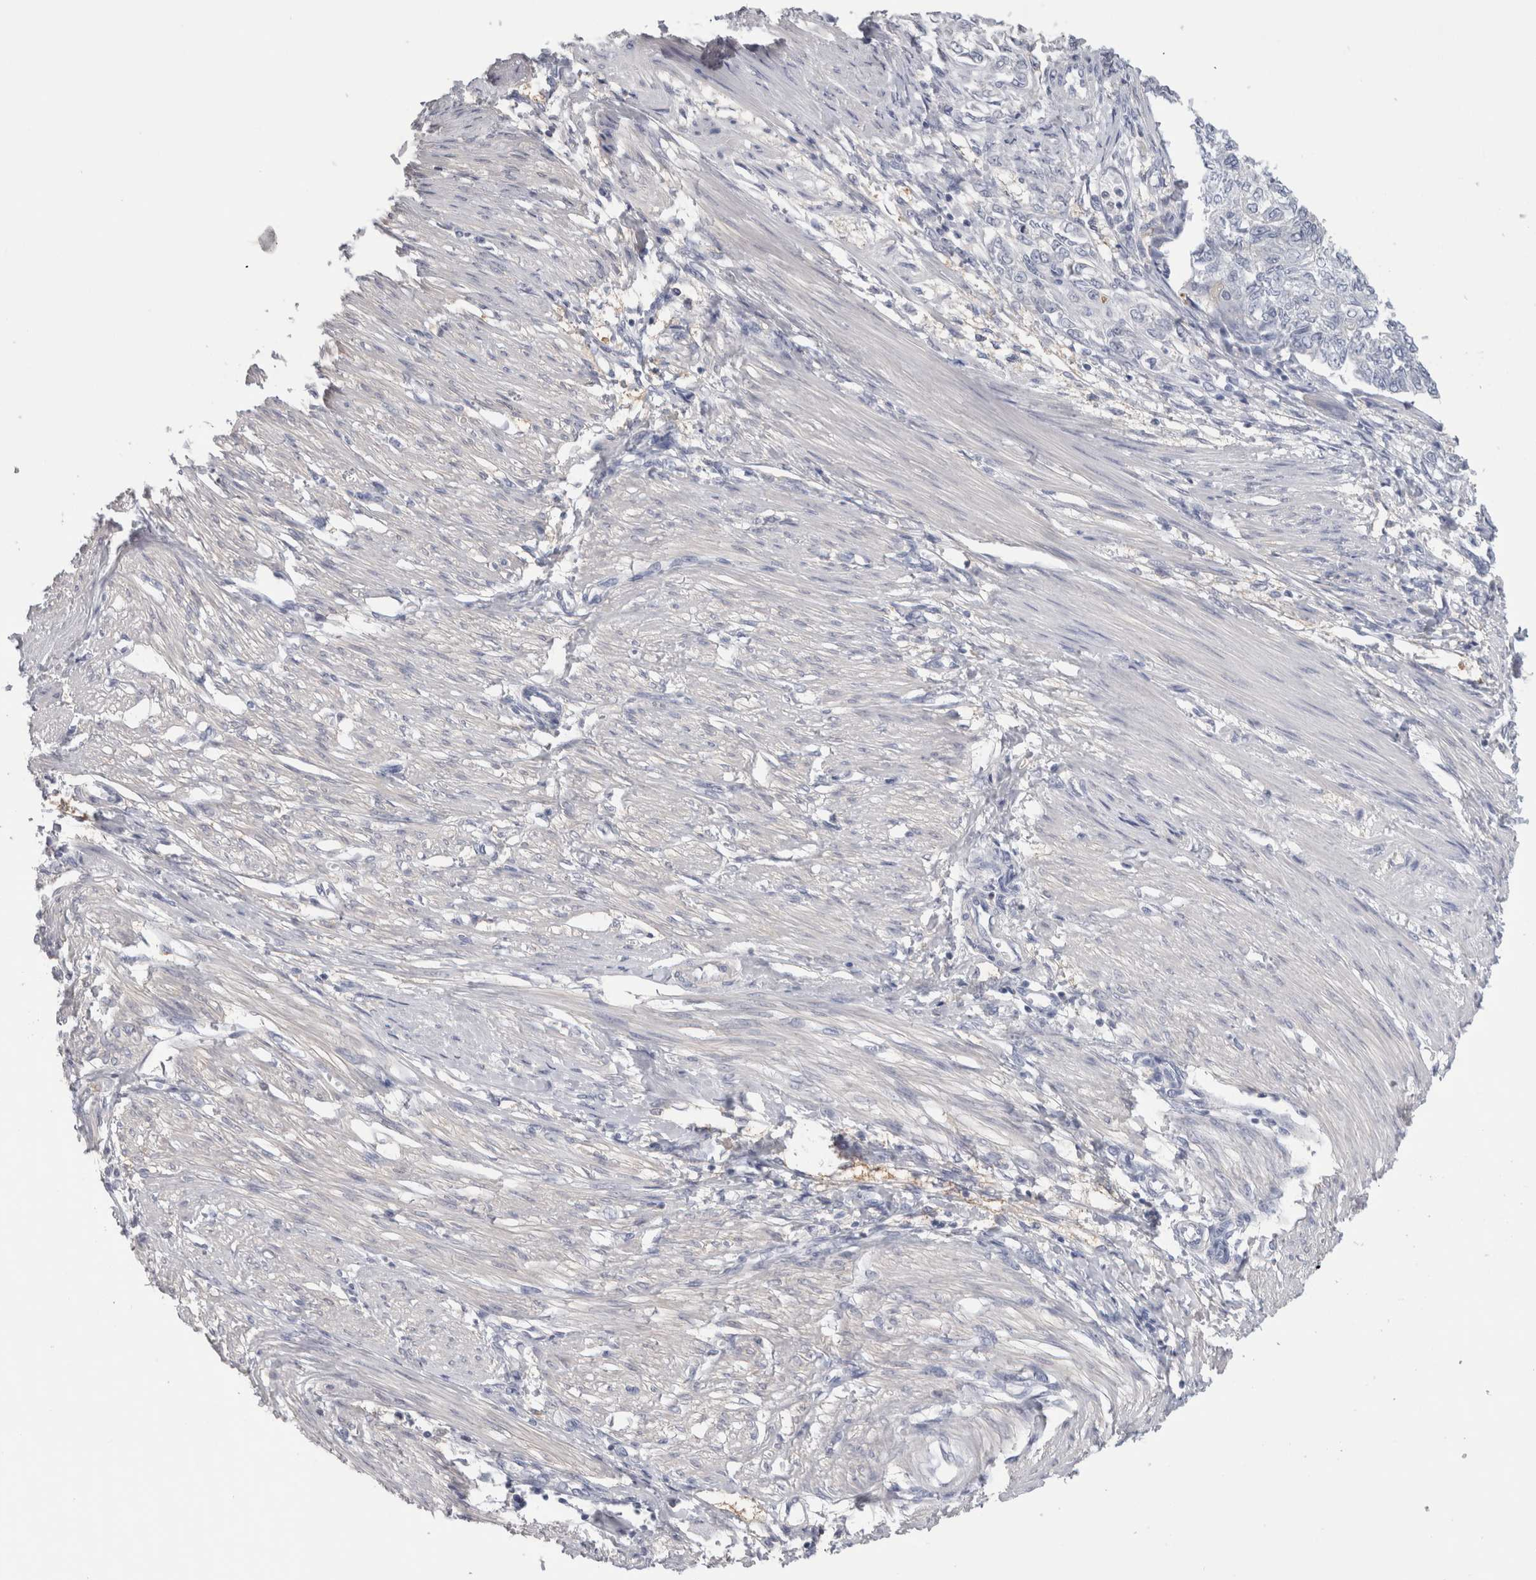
{"staining": {"intensity": "negative", "quantity": "none", "location": "none"}, "tissue": "endometrial cancer", "cell_type": "Tumor cells", "image_type": "cancer", "snomed": [{"axis": "morphology", "description": "Adenocarcinoma, NOS"}, {"axis": "topography", "description": "Endometrium"}], "caption": "Protein analysis of adenocarcinoma (endometrial) displays no significant expression in tumor cells.", "gene": "SCRN1", "patient": {"sex": "female", "age": 32}}